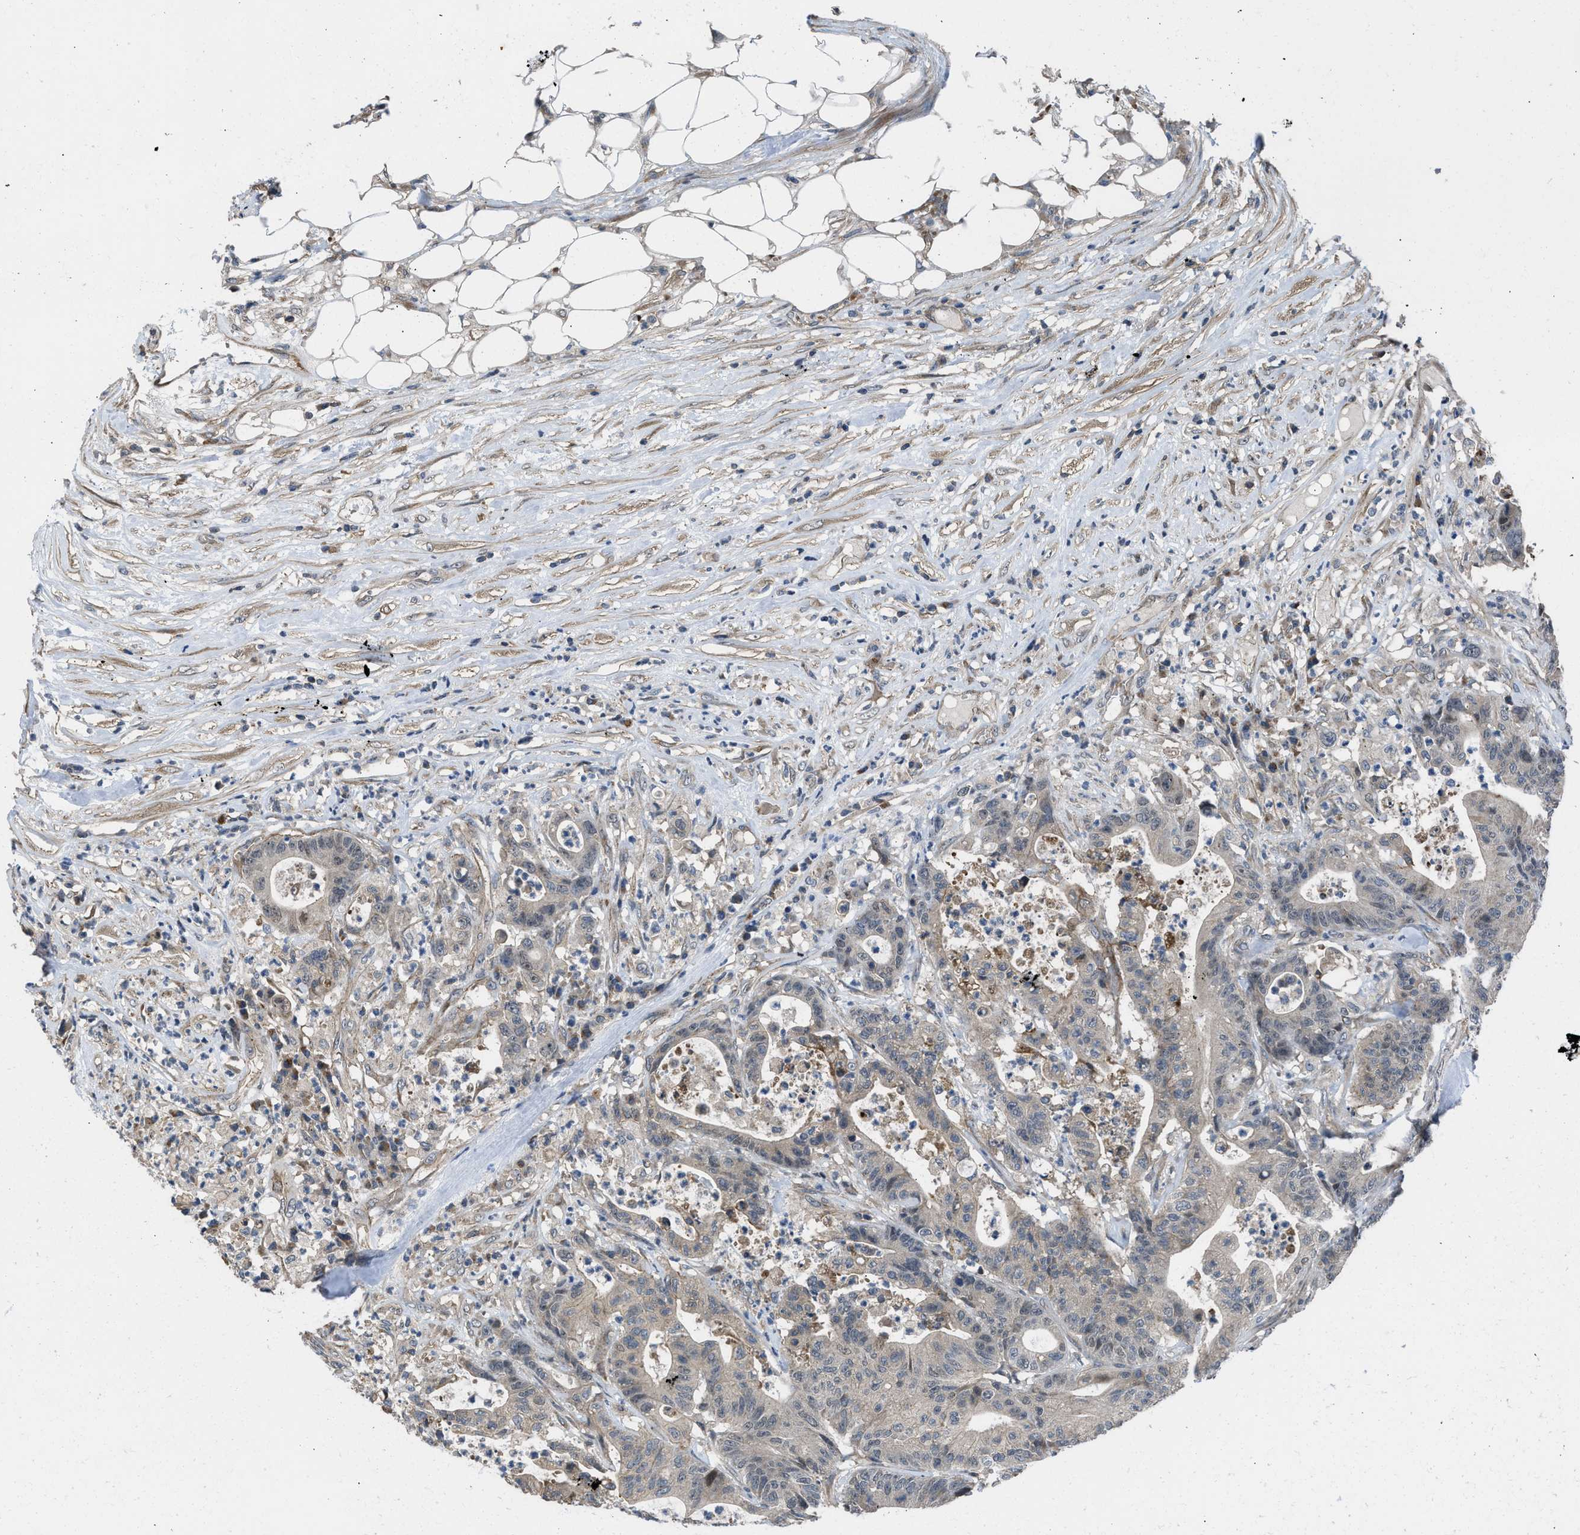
{"staining": {"intensity": "weak", "quantity": "<25%", "location": "nuclear"}, "tissue": "colorectal cancer", "cell_type": "Tumor cells", "image_type": "cancer", "snomed": [{"axis": "morphology", "description": "Adenocarcinoma, NOS"}, {"axis": "topography", "description": "Colon"}], "caption": "Tumor cells are negative for brown protein staining in colorectal cancer.", "gene": "GPATCH2L", "patient": {"sex": "female", "age": 84}}